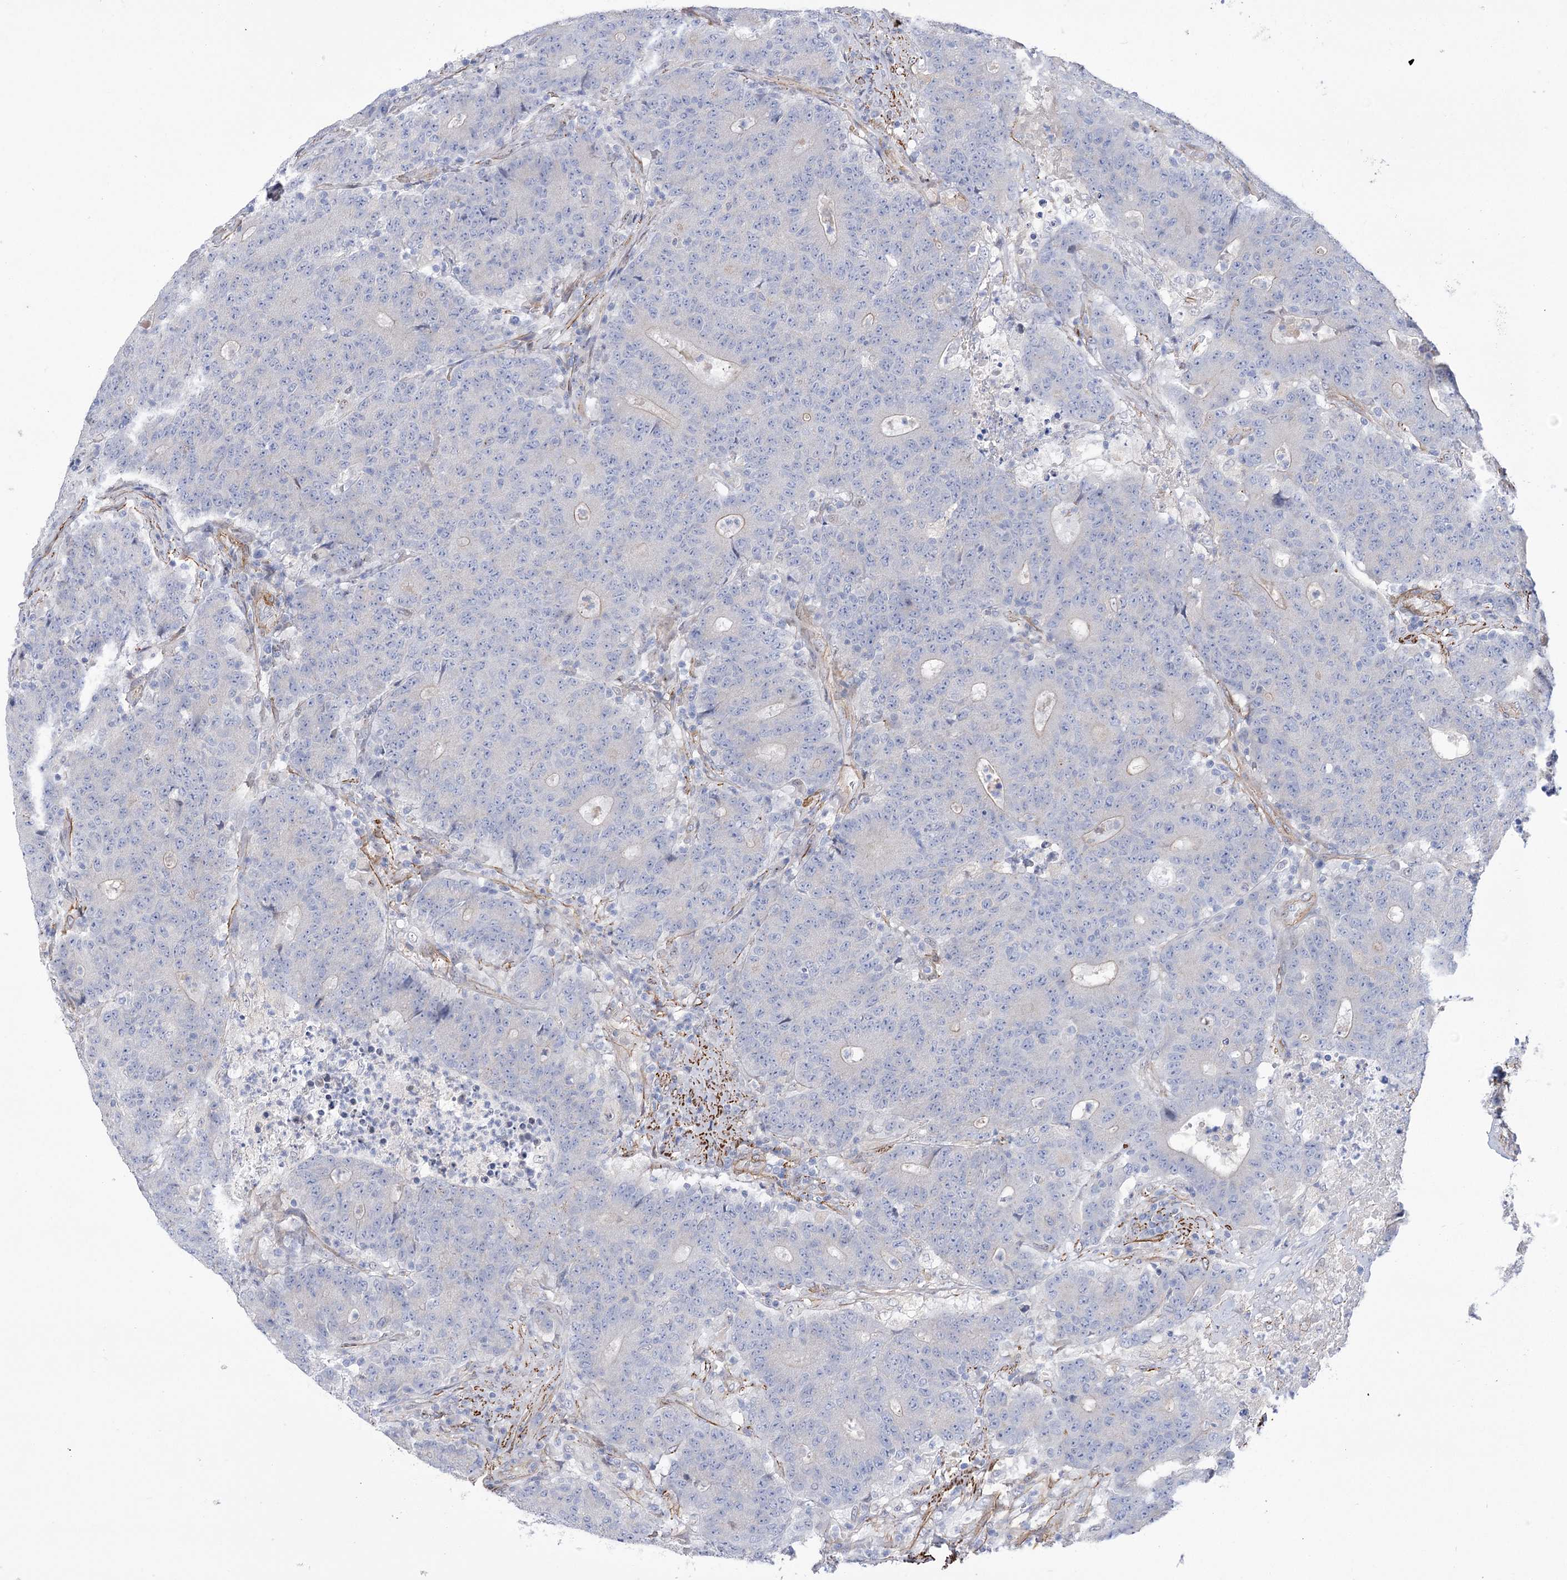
{"staining": {"intensity": "negative", "quantity": "none", "location": "none"}, "tissue": "colorectal cancer", "cell_type": "Tumor cells", "image_type": "cancer", "snomed": [{"axis": "morphology", "description": "Adenocarcinoma, NOS"}, {"axis": "topography", "description": "Colon"}], "caption": "There is no significant positivity in tumor cells of adenocarcinoma (colorectal).", "gene": "WASHC3", "patient": {"sex": "female", "age": 75}}